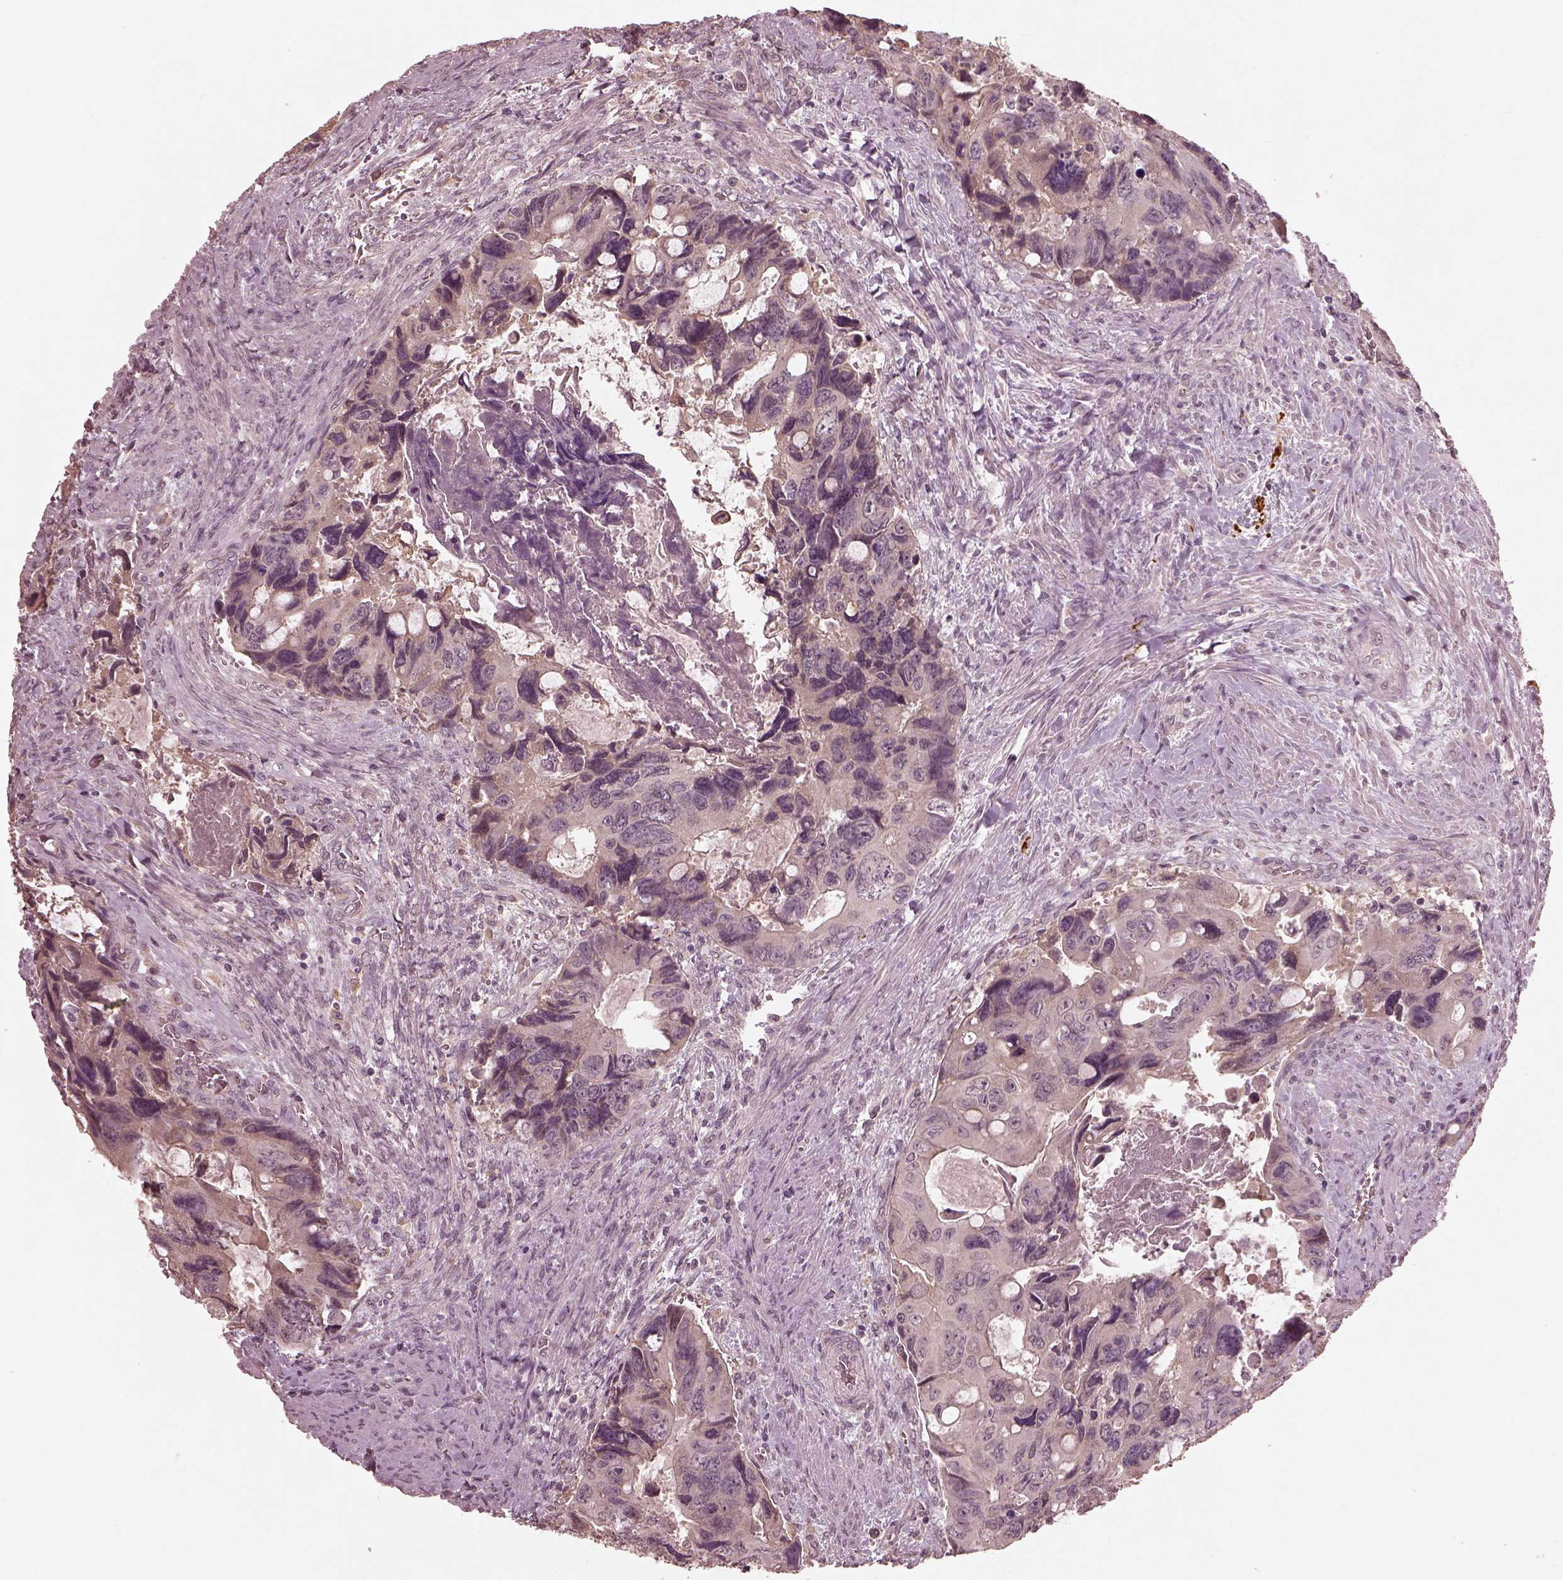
{"staining": {"intensity": "negative", "quantity": "none", "location": "none"}, "tissue": "colorectal cancer", "cell_type": "Tumor cells", "image_type": "cancer", "snomed": [{"axis": "morphology", "description": "Adenocarcinoma, NOS"}, {"axis": "topography", "description": "Rectum"}], "caption": "Adenocarcinoma (colorectal) was stained to show a protein in brown. There is no significant positivity in tumor cells.", "gene": "CALR3", "patient": {"sex": "male", "age": 62}}